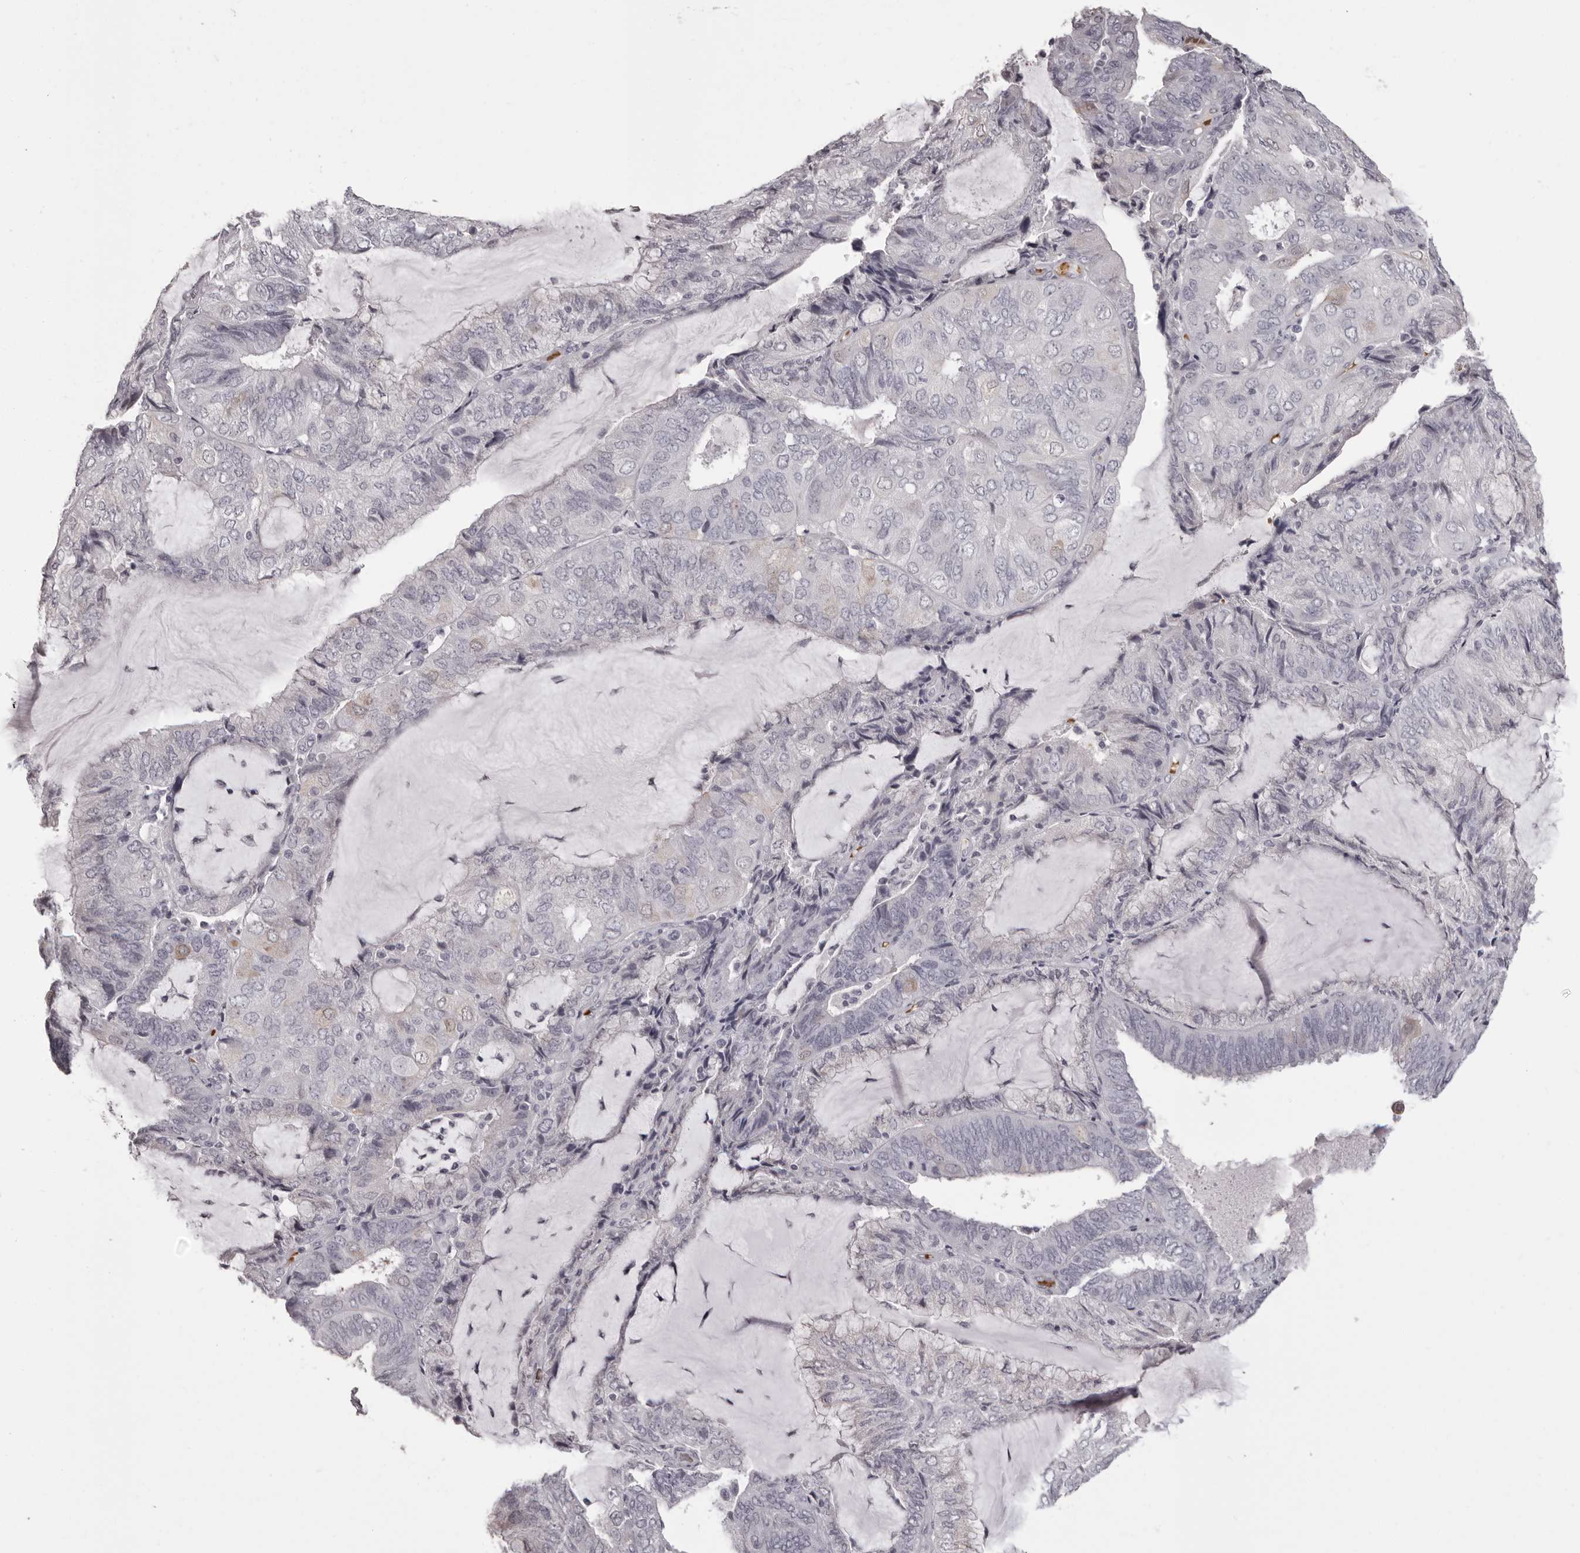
{"staining": {"intensity": "negative", "quantity": "none", "location": "none"}, "tissue": "endometrial cancer", "cell_type": "Tumor cells", "image_type": "cancer", "snomed": [{"axis": "morphology", "description": "Adenocarcinoma, NOS"}, {"axis": "topography", "description": "Endometrium"}], "caption": "Tumor cells show no significant protein positivity in endometrial adenocarcinoma.", "gene": "C8orf74", "patient": {"sex": "female", "age": 81}}